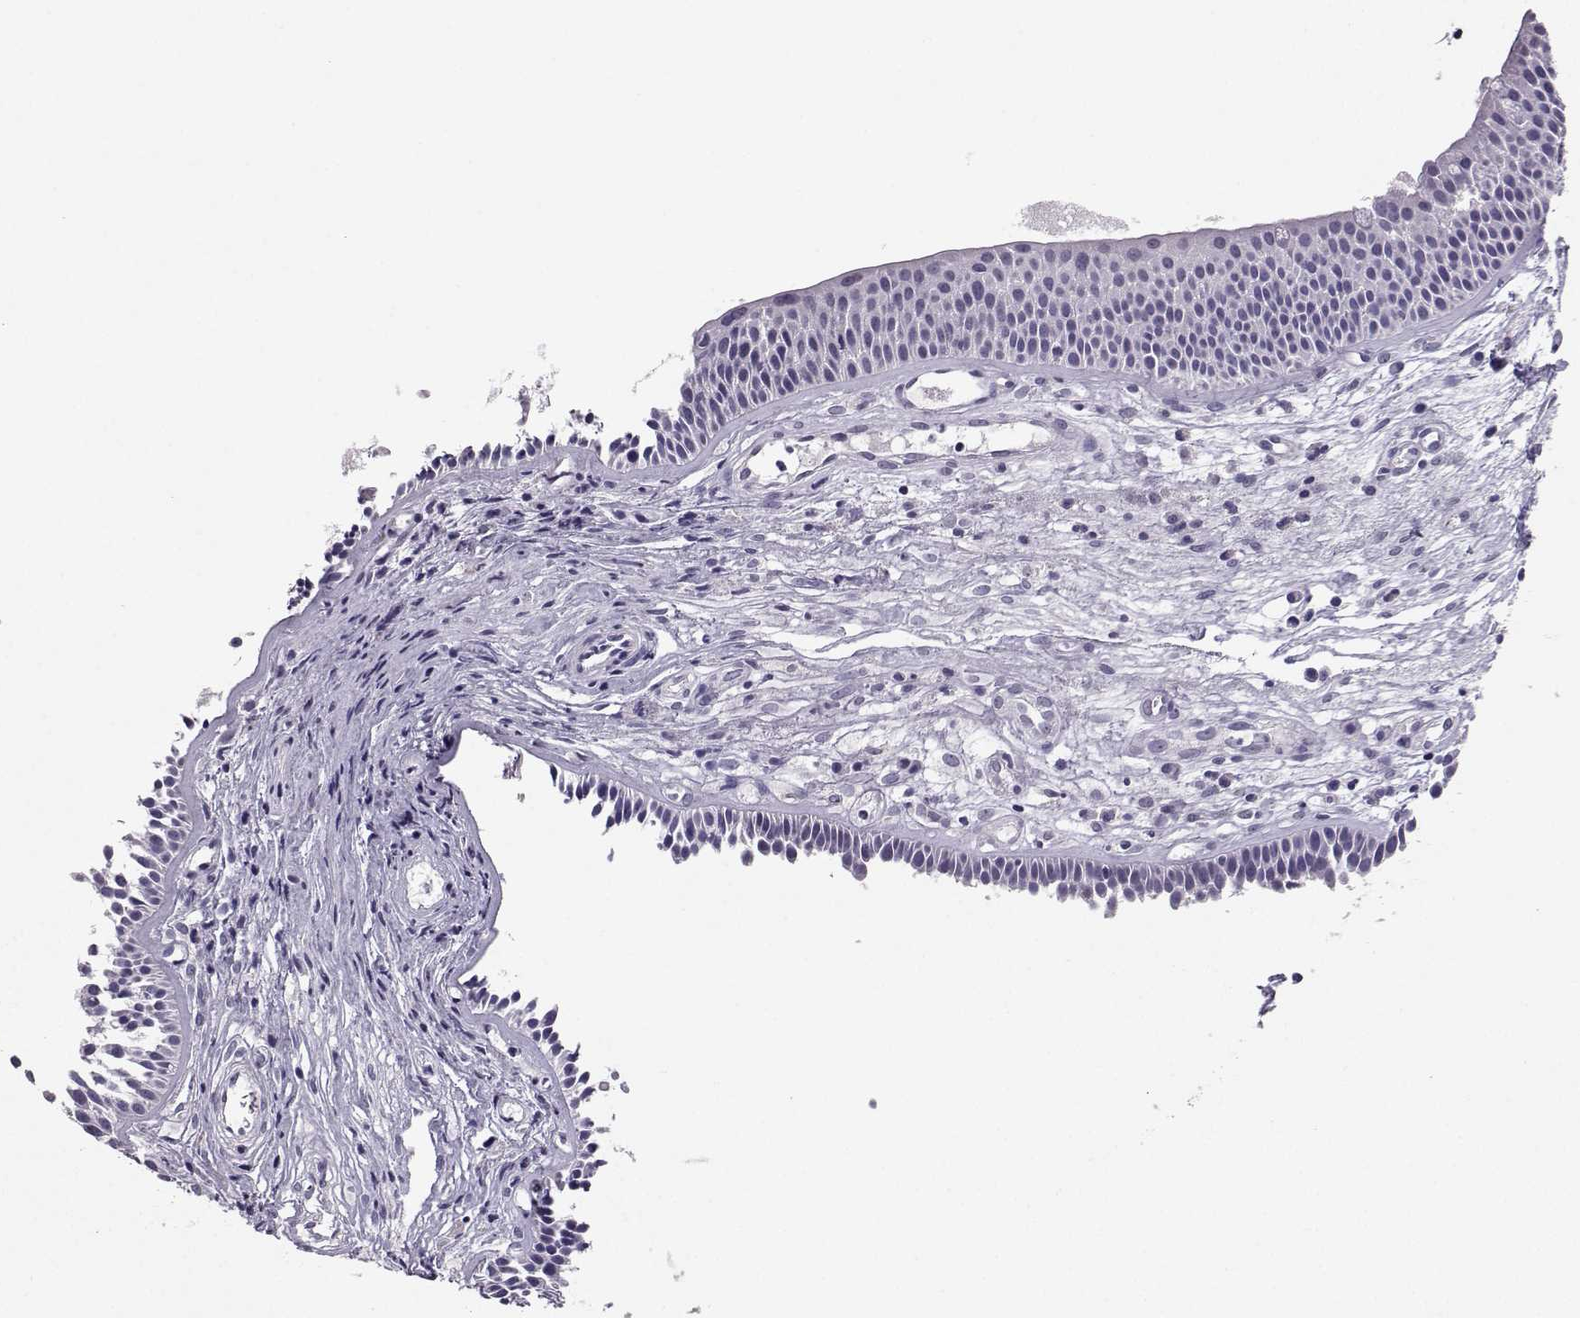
{"staining": {"intensity": "negative", "quantity": "none", "location": "none"}, "tissue": "nasopharynx", "cell_type": "Respiratory epithelial cells", "image_type": "normal", "snomed": [{"axis": "morphology", "description": "Normal tissue, NOS"}, {"axis": "topography", "description": "Nasopharynx"}], "caption": "Protein analysis of normal nasopharynx reveals no significant positivity in respiratory epithelial cells.", "gene": "TBR1", "patient": {"sex": "male", "age": 31}}